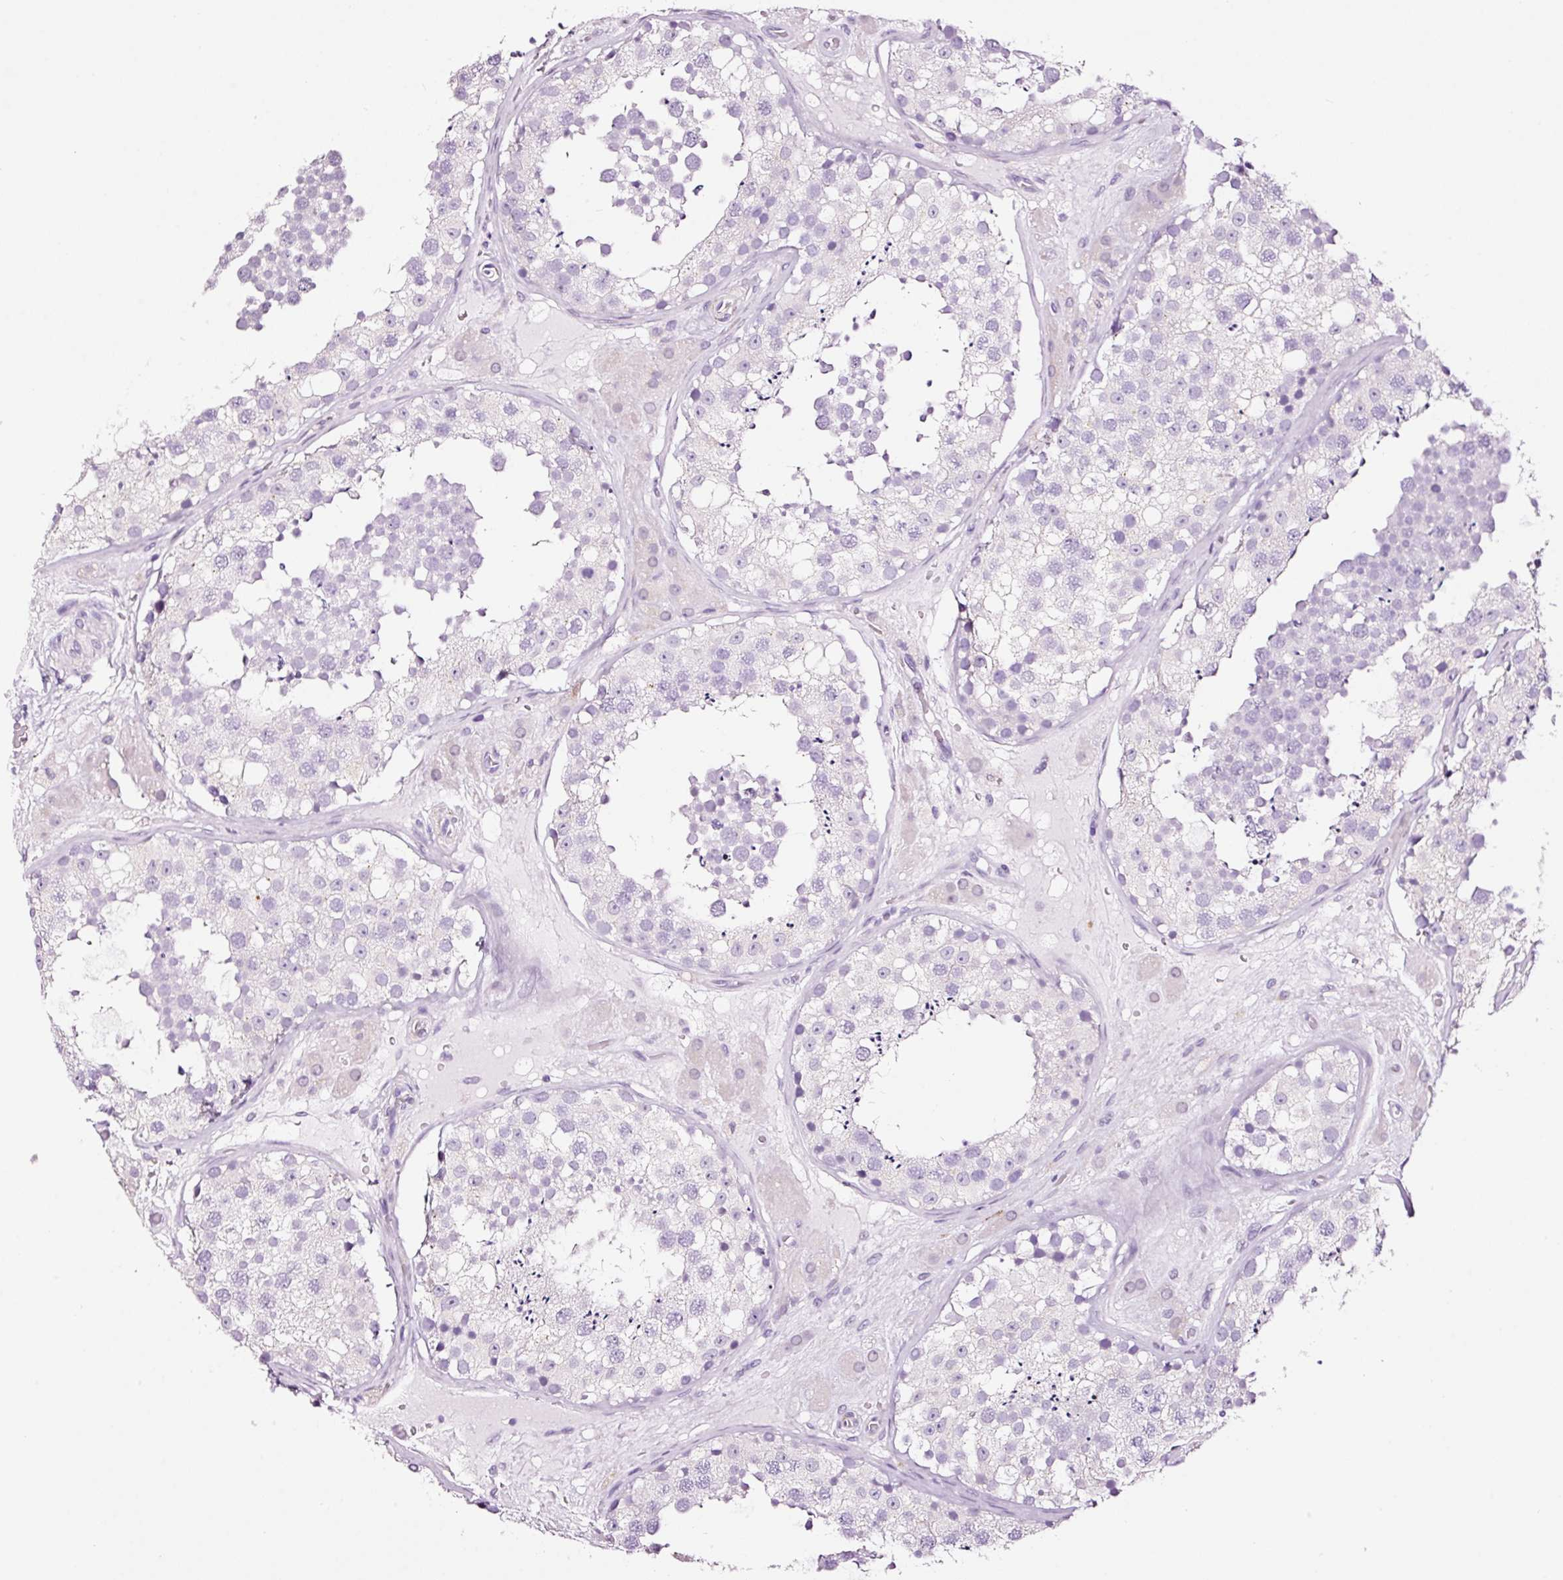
{"staining": {"intensity": "negative", "quantity": "none", "location": "none"}, "tissue": "testis", "cell_type": "Cells in seminiferous ducts", "image_type": "normal", "snomed": [{"axis": "morphology", "description": "Normal tissue, NOS"}, {"axis": "topography", "description": "Testis"}], "caption": "Immunohistochemical staining of unremarkable testis demonstrates no significant expression in cells in seminiferous ducts.", "gene": "RTF2", "patient": {"sex": "male", "age": 26}}